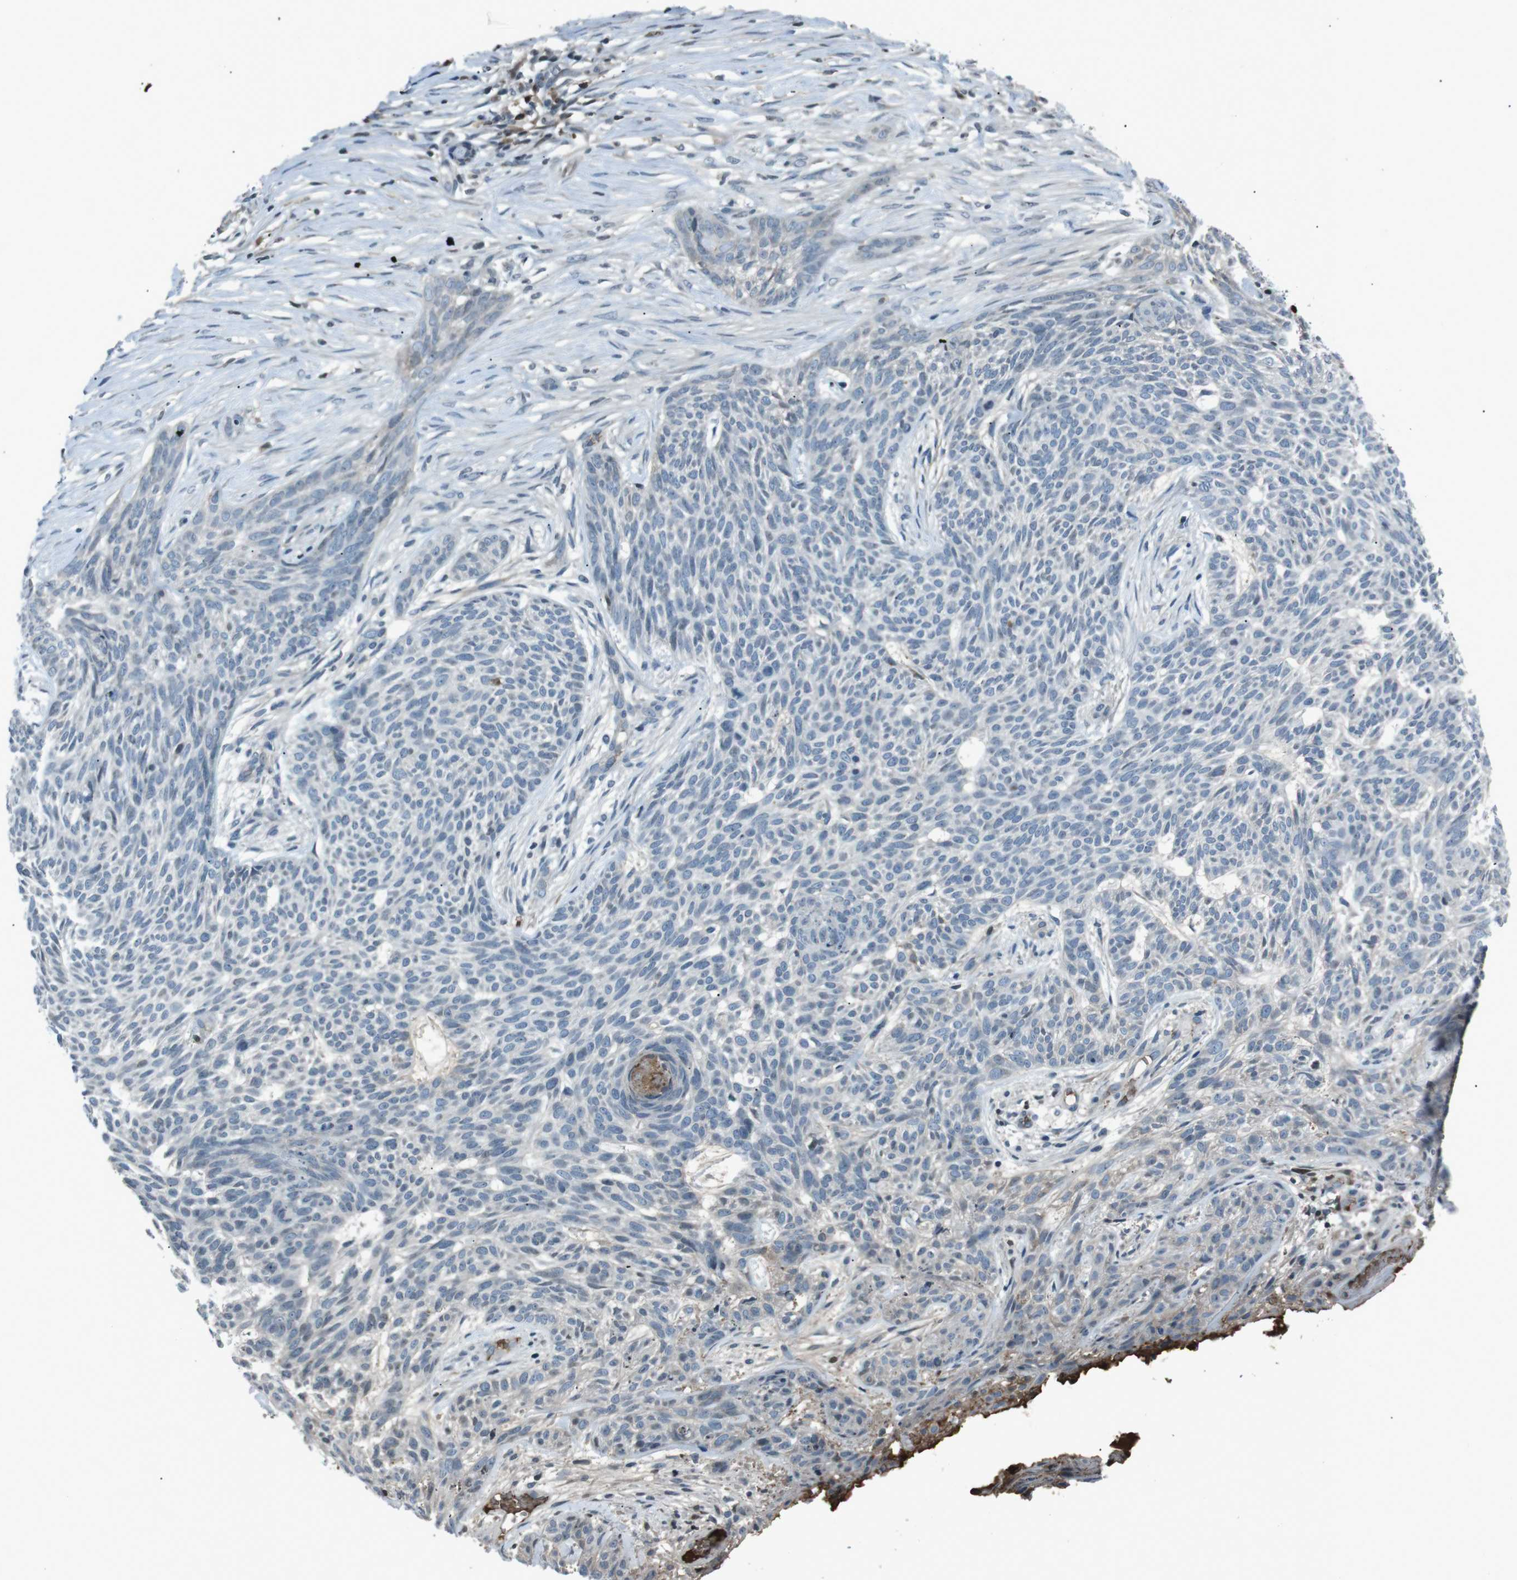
{"staining": {"intensity": "negative", "quantity": "none", "location": "none"}, "tissue": "skin cancer", "cell_type": "Tumor cells", "image_type": "cancer", "snomed": [{"axis": "morphology", "description": "Basal cell carcinoma"}, {"axis": "topography", "description": "Skin"}], "caption": "IHC histopathology image of human skin basal cell carcinoma stained for a protein (brown), which demonstrates no positivity in tumor cells.", "gene": "UGT1A6", "patient": {"sex": "female", "age": 59}}